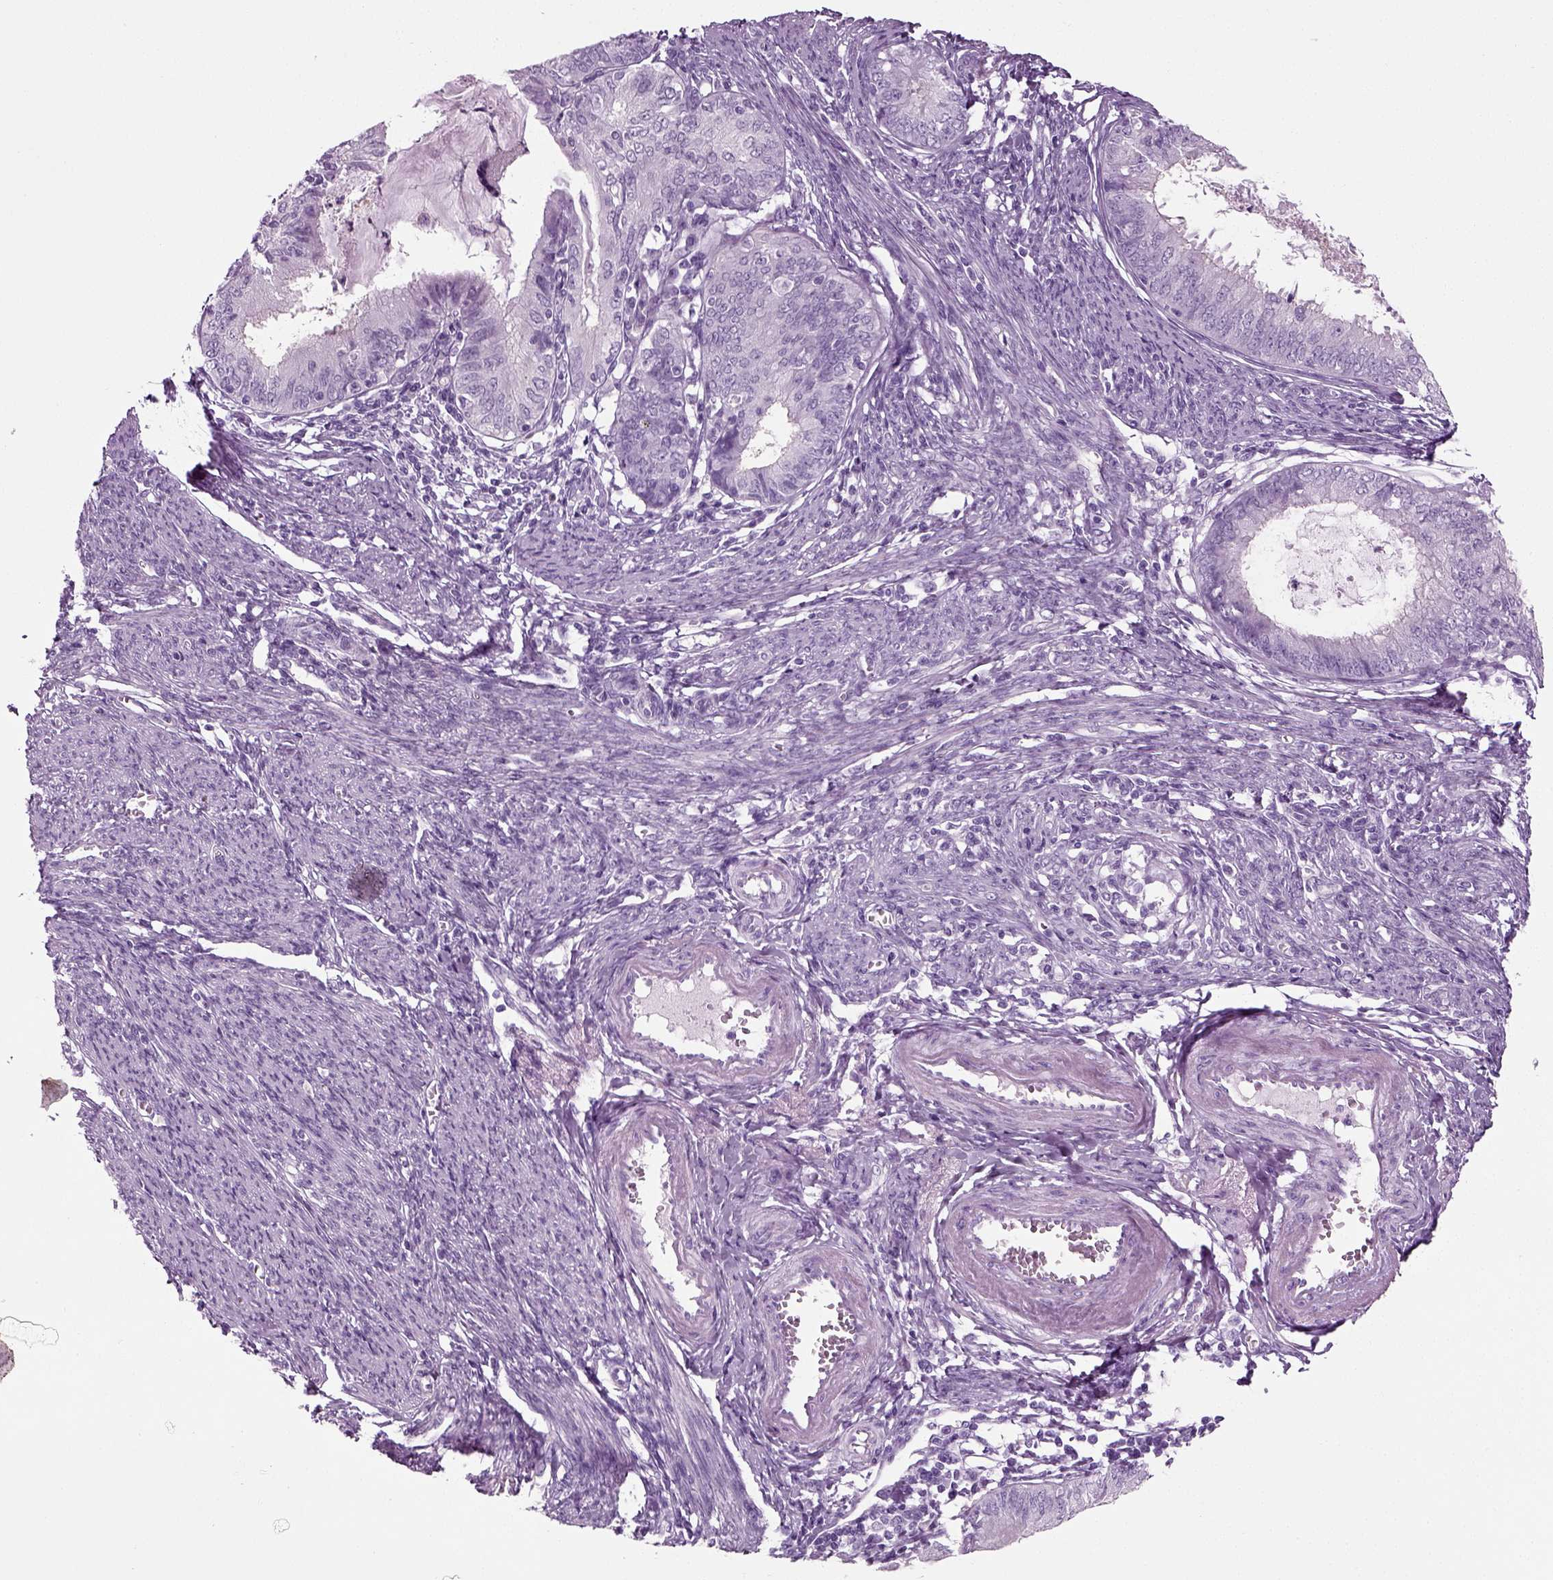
{"staining": {"intensity": "negative", "quantity": "none", "location": "none"}, "tissue": "endometrial cancer", "cell_type": "Tumor cells", "image_type": "cancer", "snomed": [{"axis": "morphology", "description": "Adenocarcinoma, NOS"}, {"axis": "topography", "description": "Endometrium"}], "caption": "A high-resolution photomicrograph shows immunohistochemistry staining of endometrial adenocarcinoma, which reveals no significant staining in tumor cells.", "gene": "CRABP1", "patient": {"sex": "female", "age": 57}}